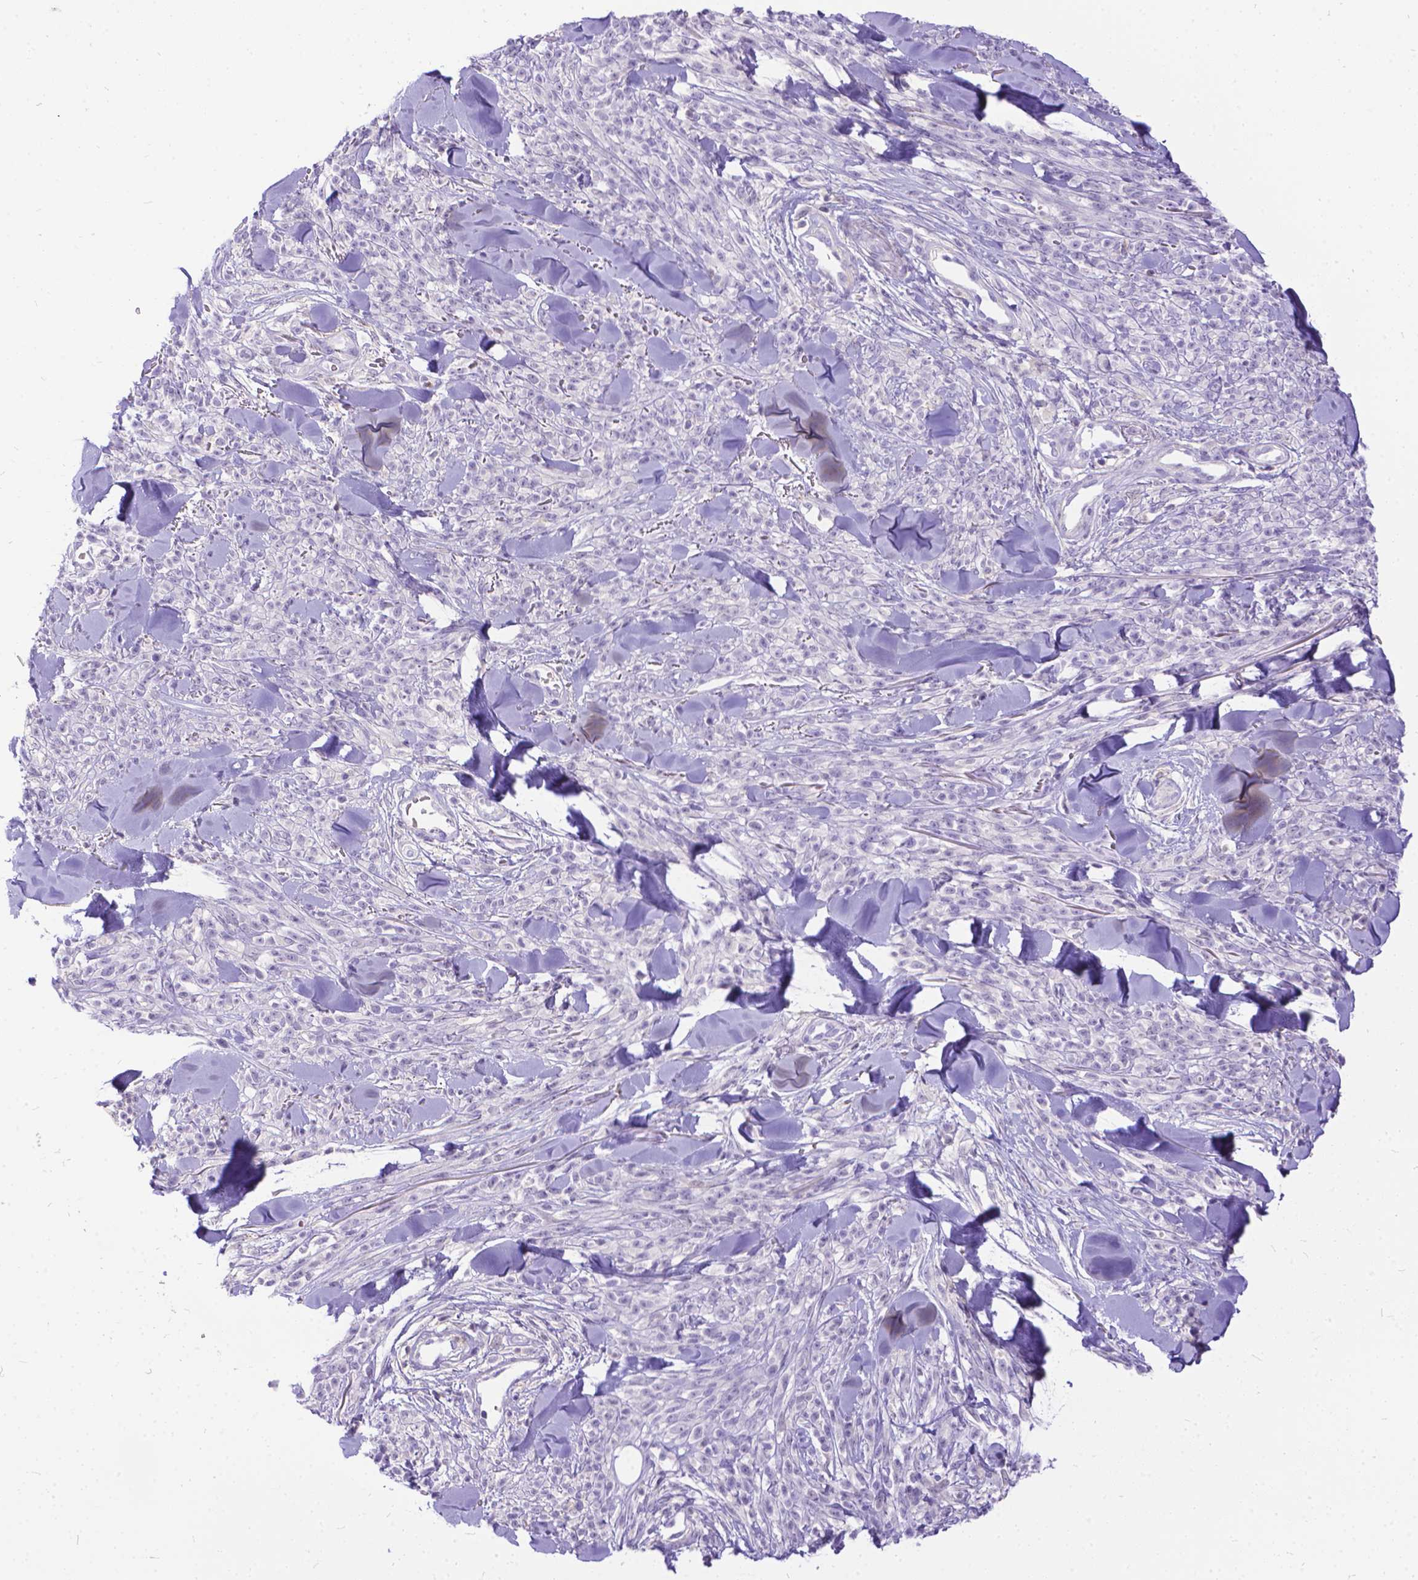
{"staining": {"intensity": "negative", "quantity": "none", "location": "none"}, "tissue": "melanoma", "cell_type": "Tumor cells", "image_type": "cancer", "snomed": [{"axis": "morphology", "description": "Malignant melanoma, NOS"}, {"axis": "topography", "description": "Skin"}, {"axis": "topography", "description": "Skin of trunk"}], "caption": "A high-resolution micrograph shows immunohistochemistry staining of malignant melanoma, which shows no significant staining in tumor cells.", "gene": "TMEM169", "patient": {"sex": "male", "age": 74}}